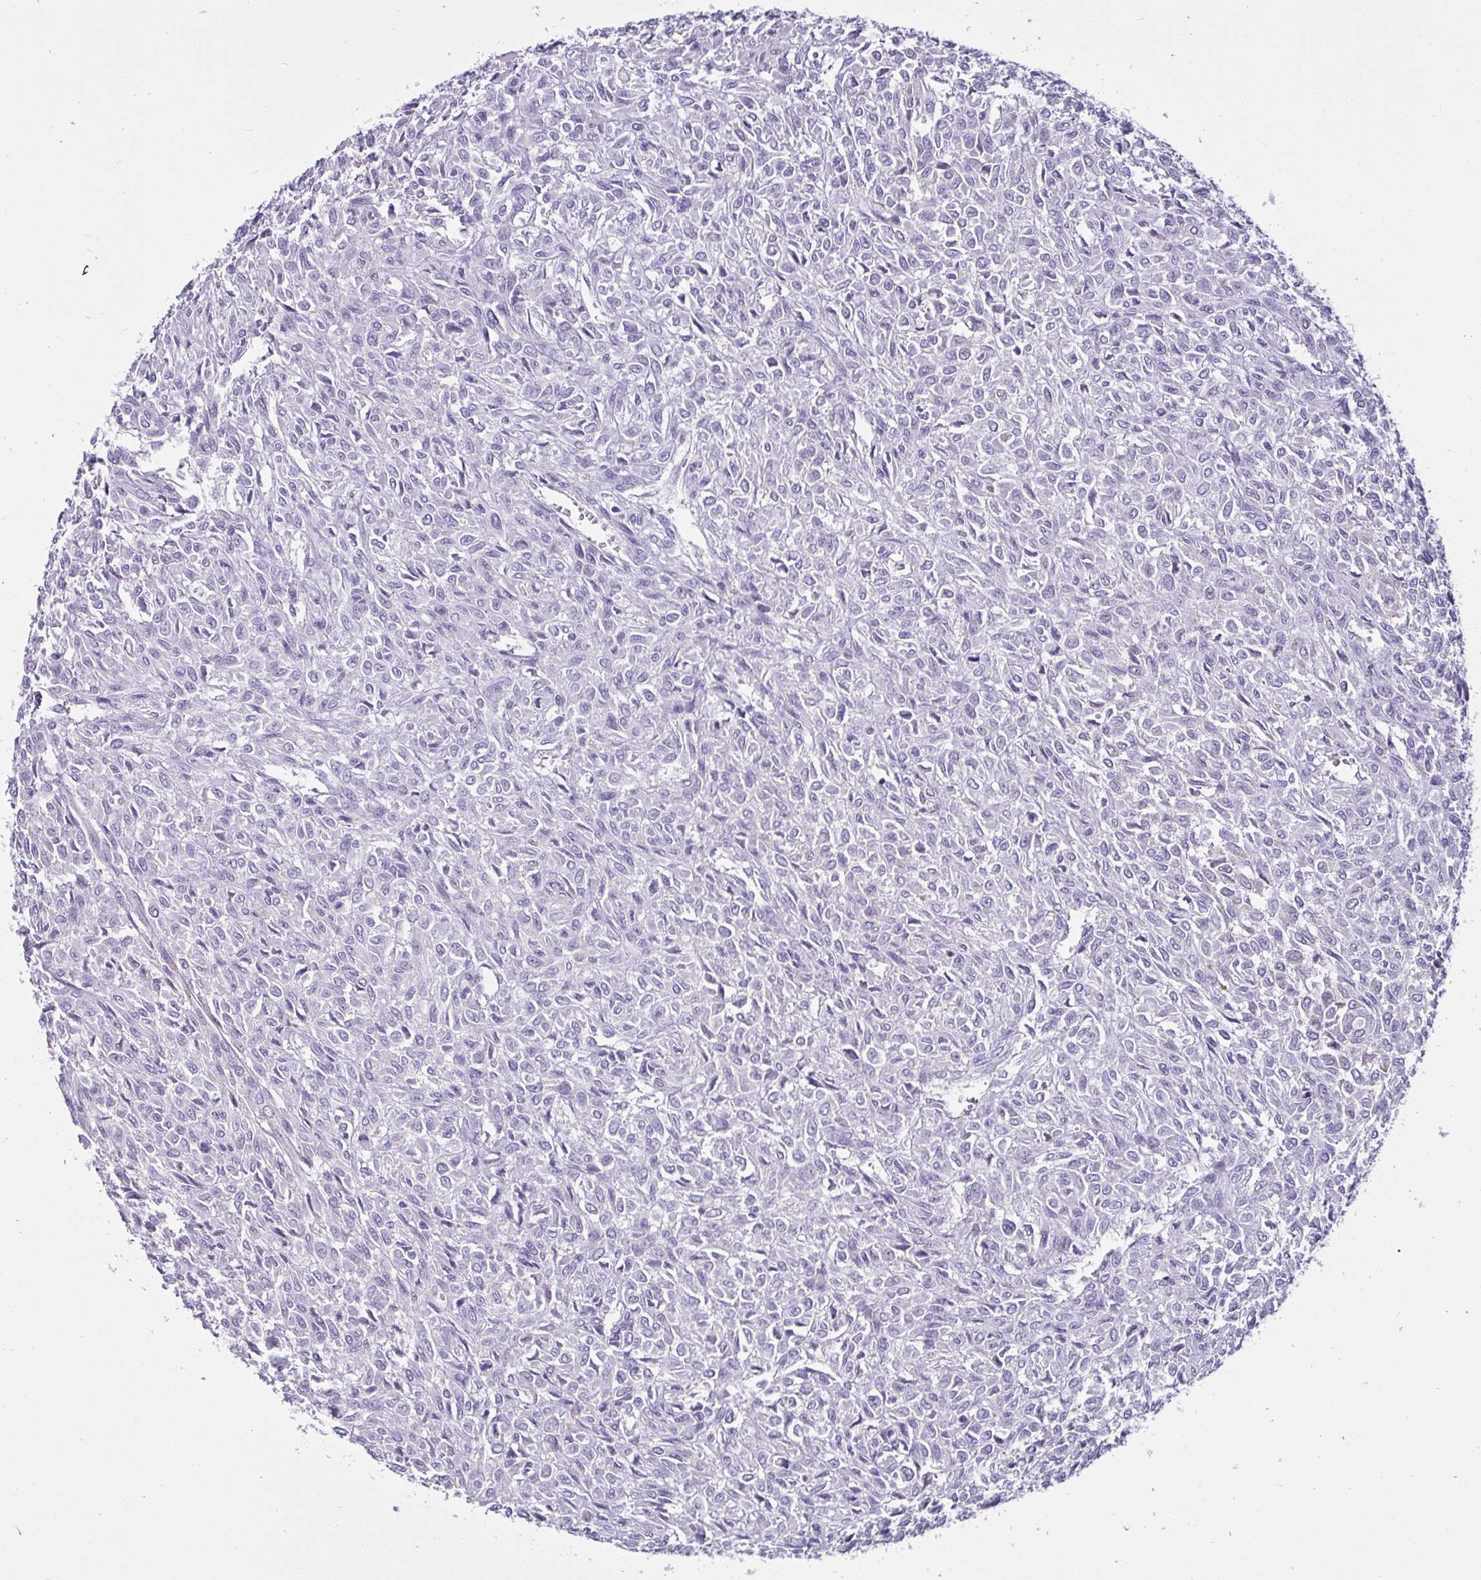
{"staining": {"intensity": "negative", "quantity": "none", "location": "none"}, "tissue": "renal cancer", "cell_type": "Tumor cells", "image_type": "cancer", "snomed": [{"axis": "morphology", "description": "Adenocarcinoma, NOS"}, {"axis": "topography", "description": "Kidney"}], "caption": "An IHC photomicrograph of renal cancer (adenocarcinoma) is shown. There is no staining in tumor cells of renal cancer (adenocarcinoma).", "gene": "CTSZ", "patient": {"sex": "male", "age": 58}}